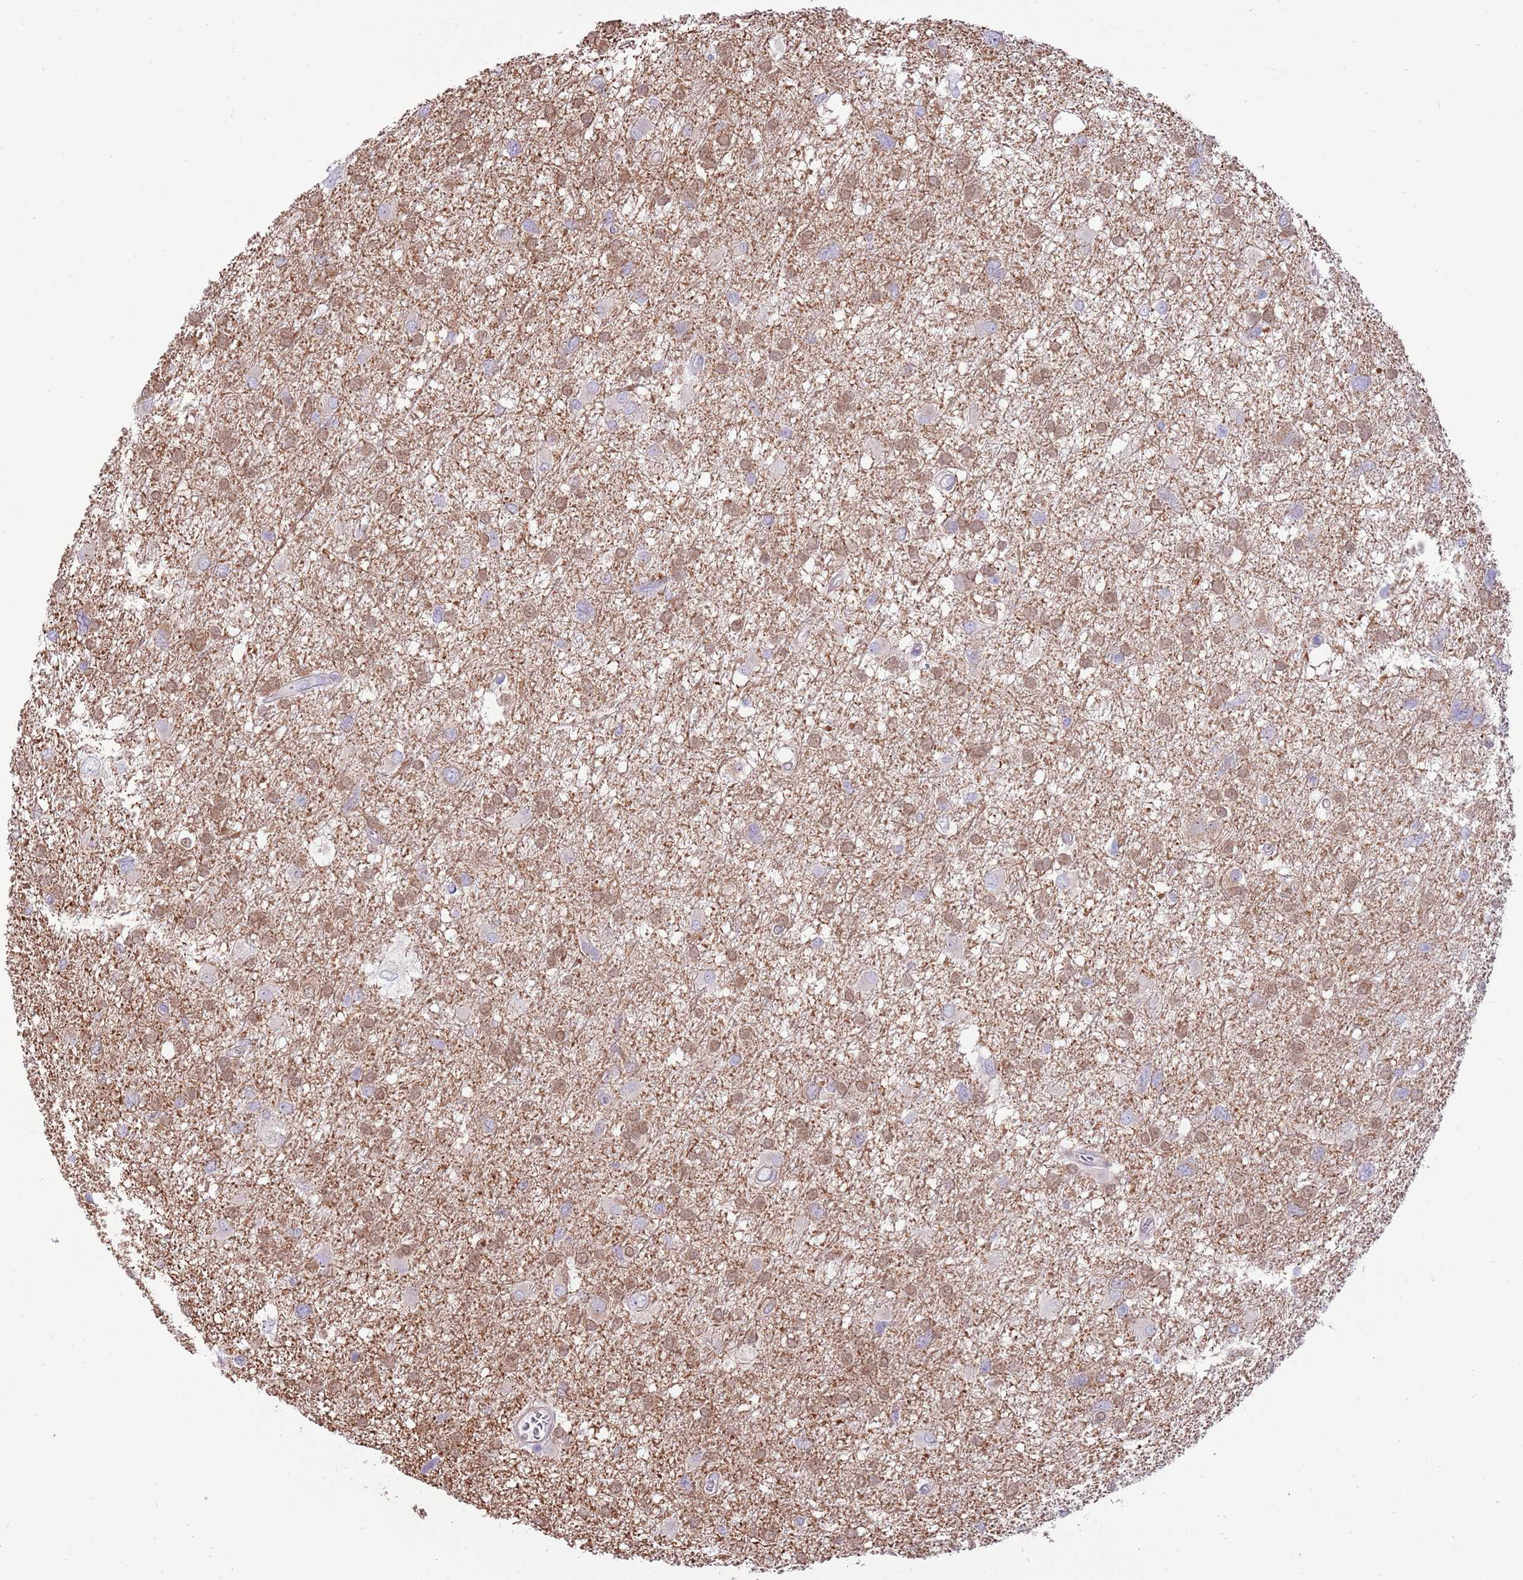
{"staining": {"intensity": "moderate", "quantity": "25%-75%", "location": "cytoplasmic/membranous"}, "tissue": "glioma", "cell_type": "Tumor cells", "image_type": "cancer", "snomed": [{"axis": "morphology", "description": "Glioma, malignant, High grade"}, {"axis": "topography", "description": "Brain"}], "caption": "Malignant glioma (high-grade) stained for a protein shows moderate cytoplasmic/membranous positivity in tumor cells.", "gene": "ZC4H2", "patient": {"sex": "male", "age": 61}}